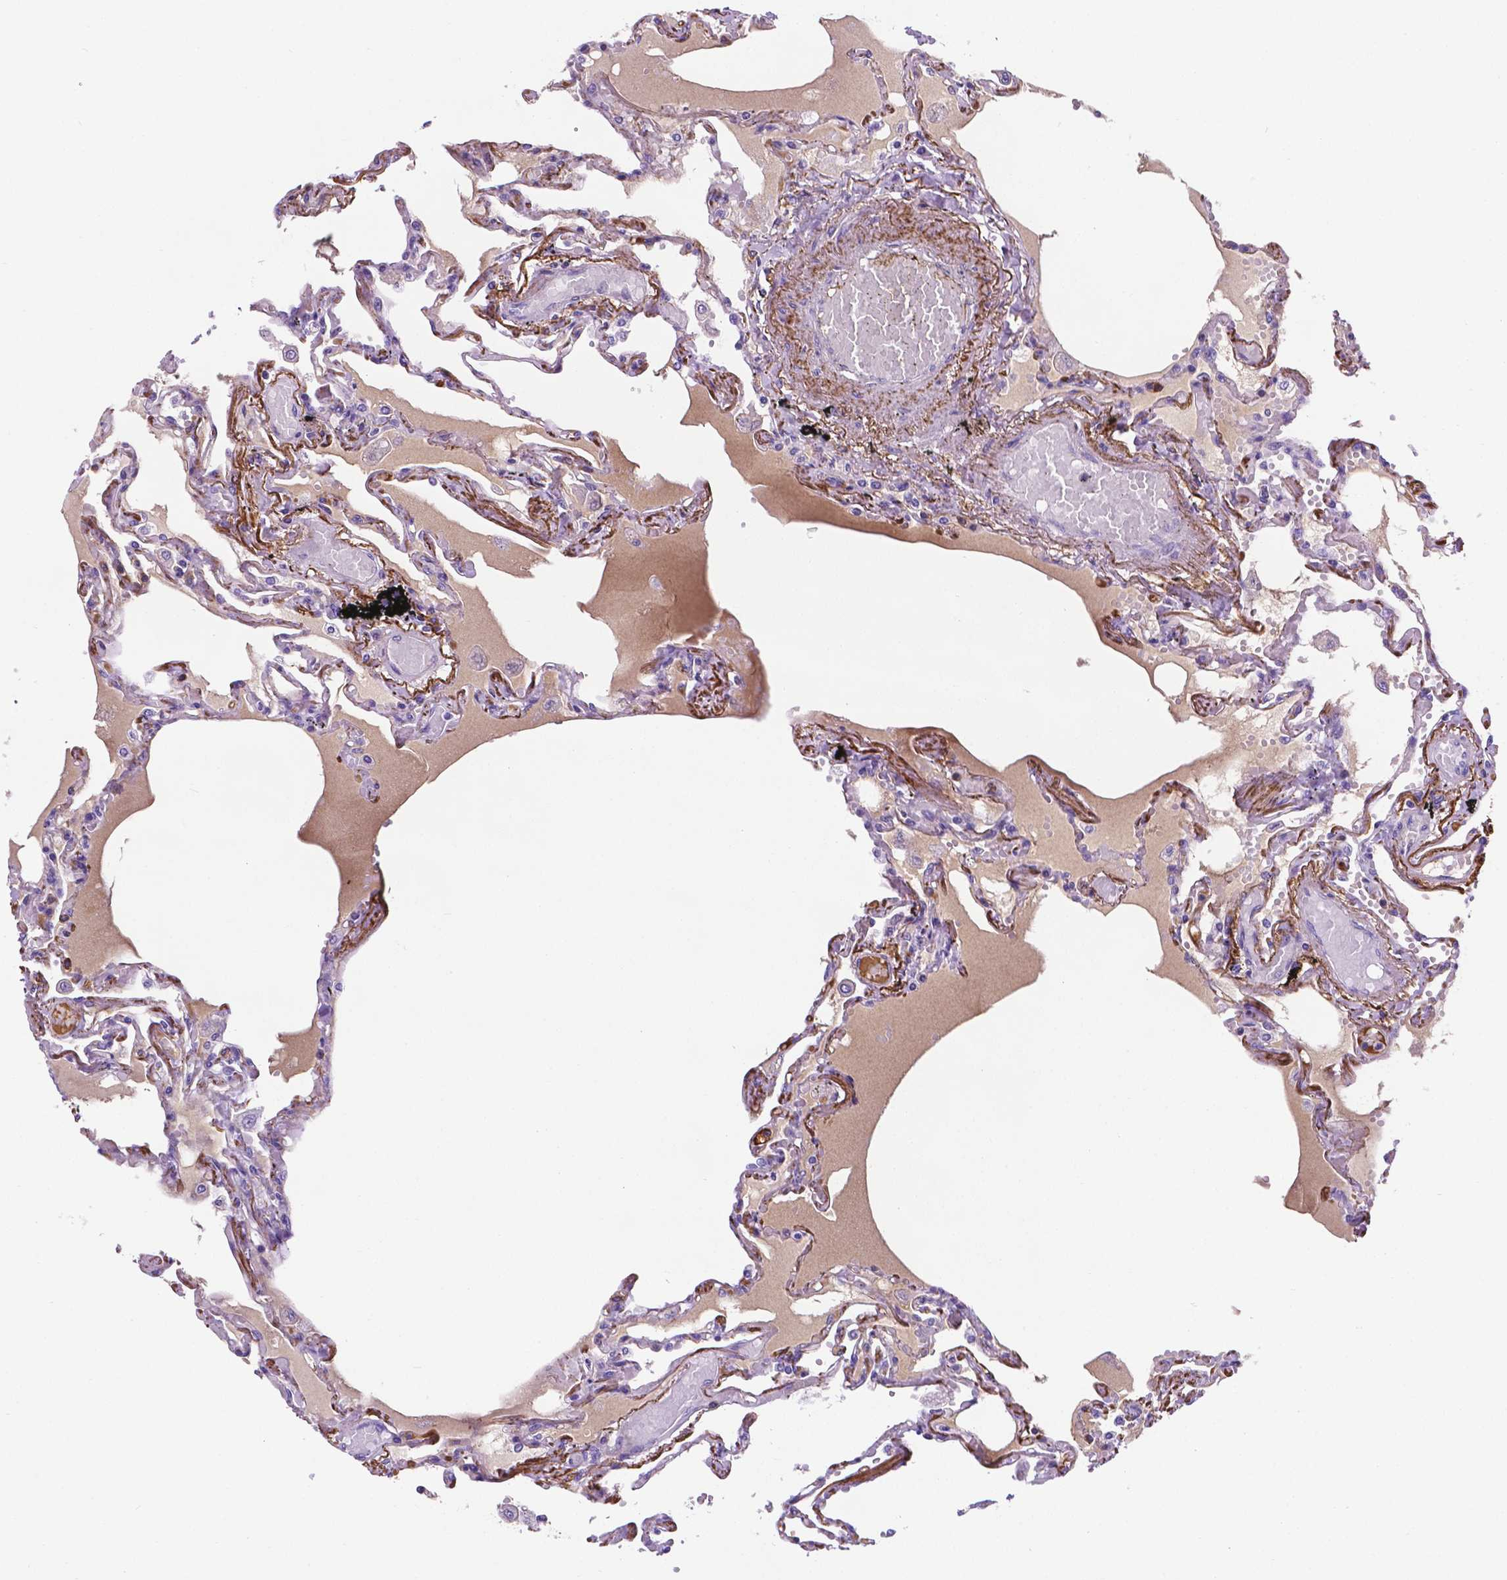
{"staining": {"intensity": "negative", "quantity": "none", "location": "none"}, "tissue": "lung", "cell_type": "Alveolar cells", "image_type": "normal", "snomed": [{"axis": "morphology", "description": "Normal tissue, NOS"}, {"axis": "morphology", "description": "Adenocarcinoma, NOS"}, {"axis": "topography", "description": "Cartilage tissue"}, {"axis": "topography", "description": "Lung"}], "caption": "Immunohistochemical staining of benign lung shows no significant positivity in alveolar cells.", "gene": "APOE", "patient": {"sex": "female", "age": 67}}